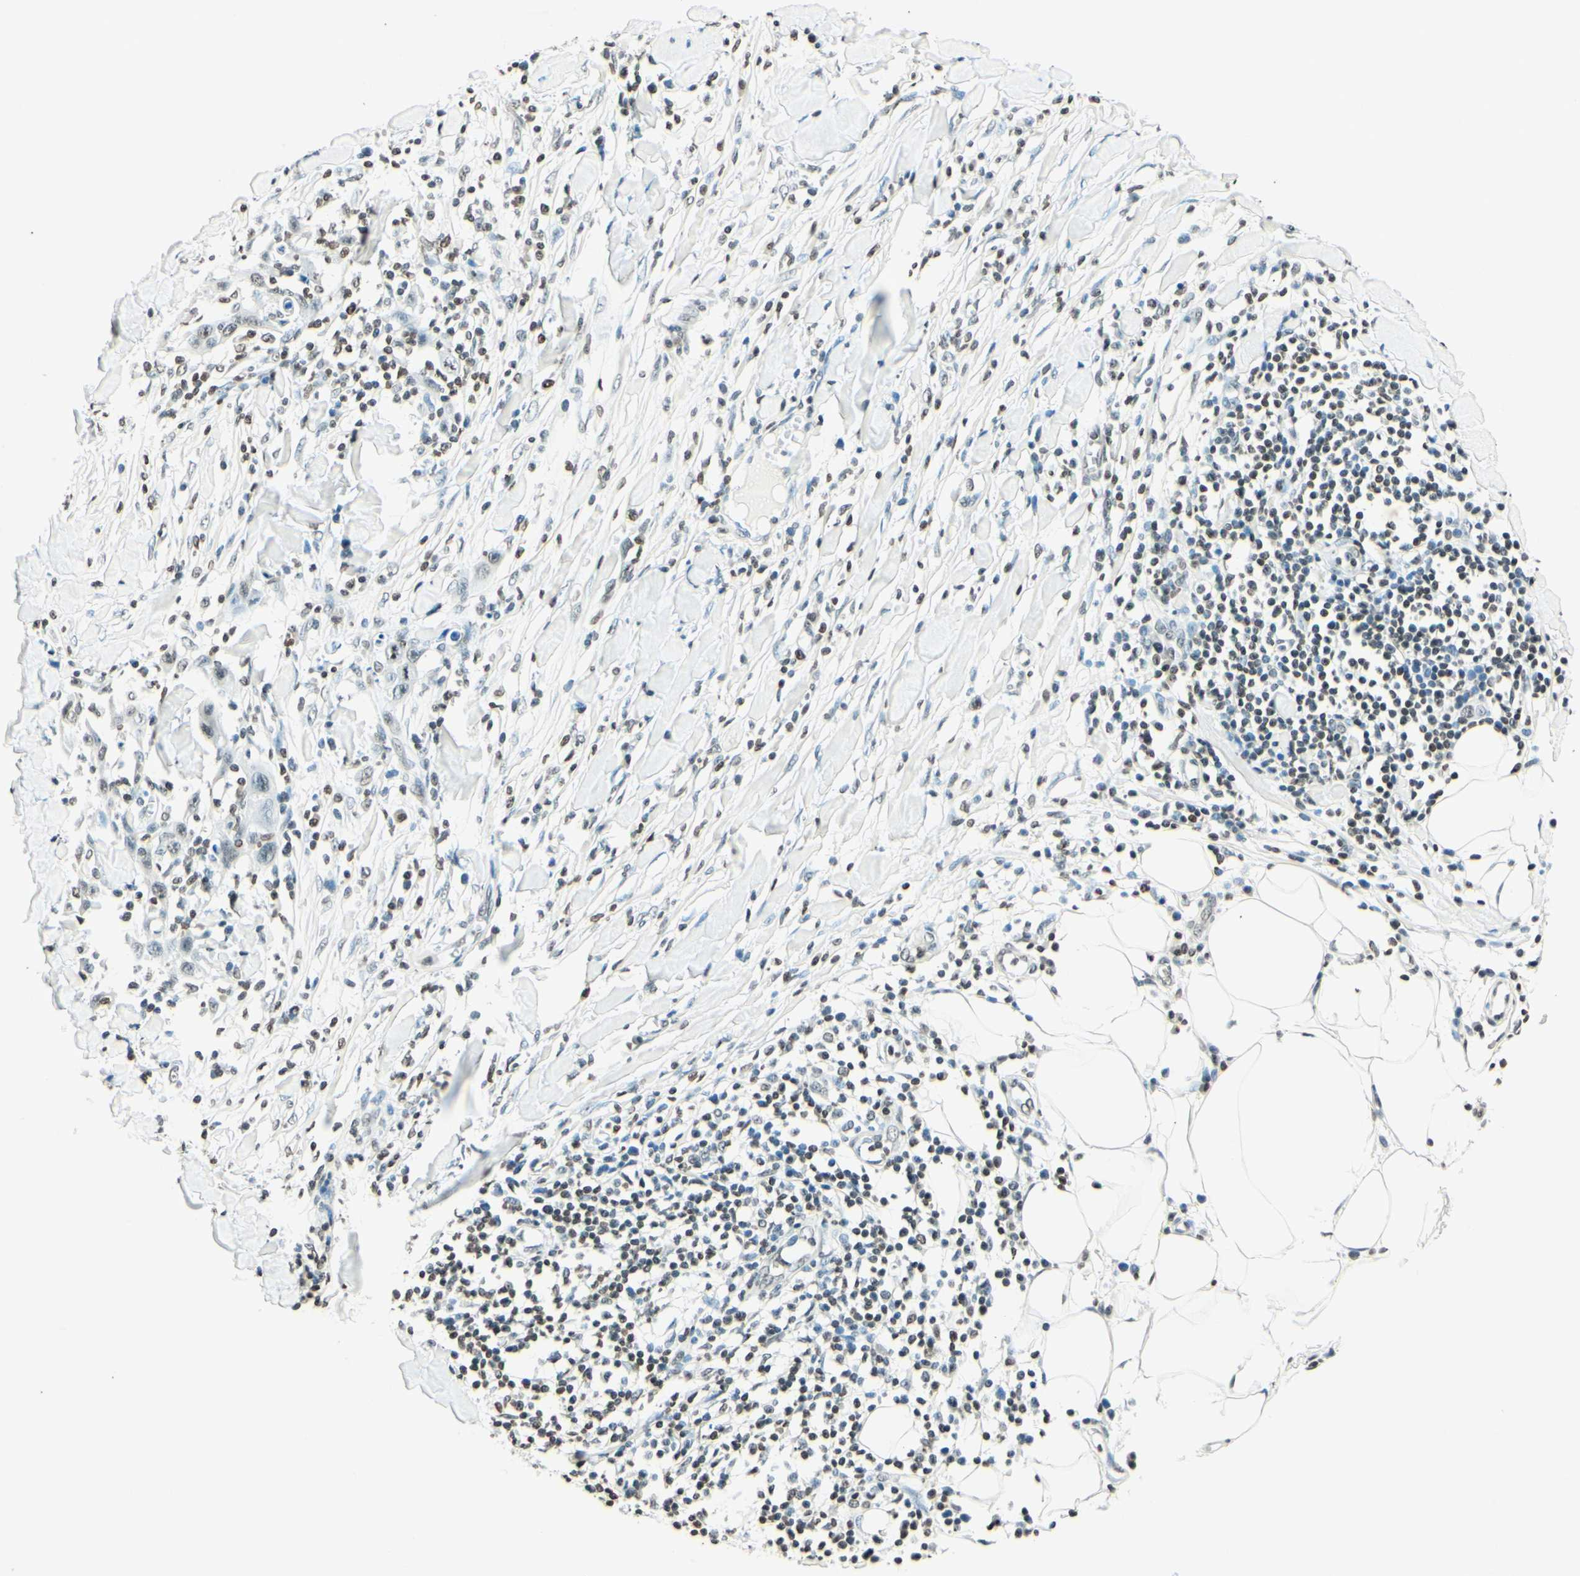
{"staining": {"intensity": "weak", "quantity": "<25%", "location": "nuclear"}, "tissue": "skin cancer", "cell_type": "Tumor cells", "image_type": "cancer", "snomed": [{"axis": "morphology", "description": "Squamous cell carcinoma, NOS"}, {"axis": "topography", "description": "Skin"}], "caption": "This is a image of immunohistochemistry staining of skin squamous cell carcinoma, which shows no staining in tumor cells.", "gene": "MSH2", "patient": {"sex": "male", "age": 24}}